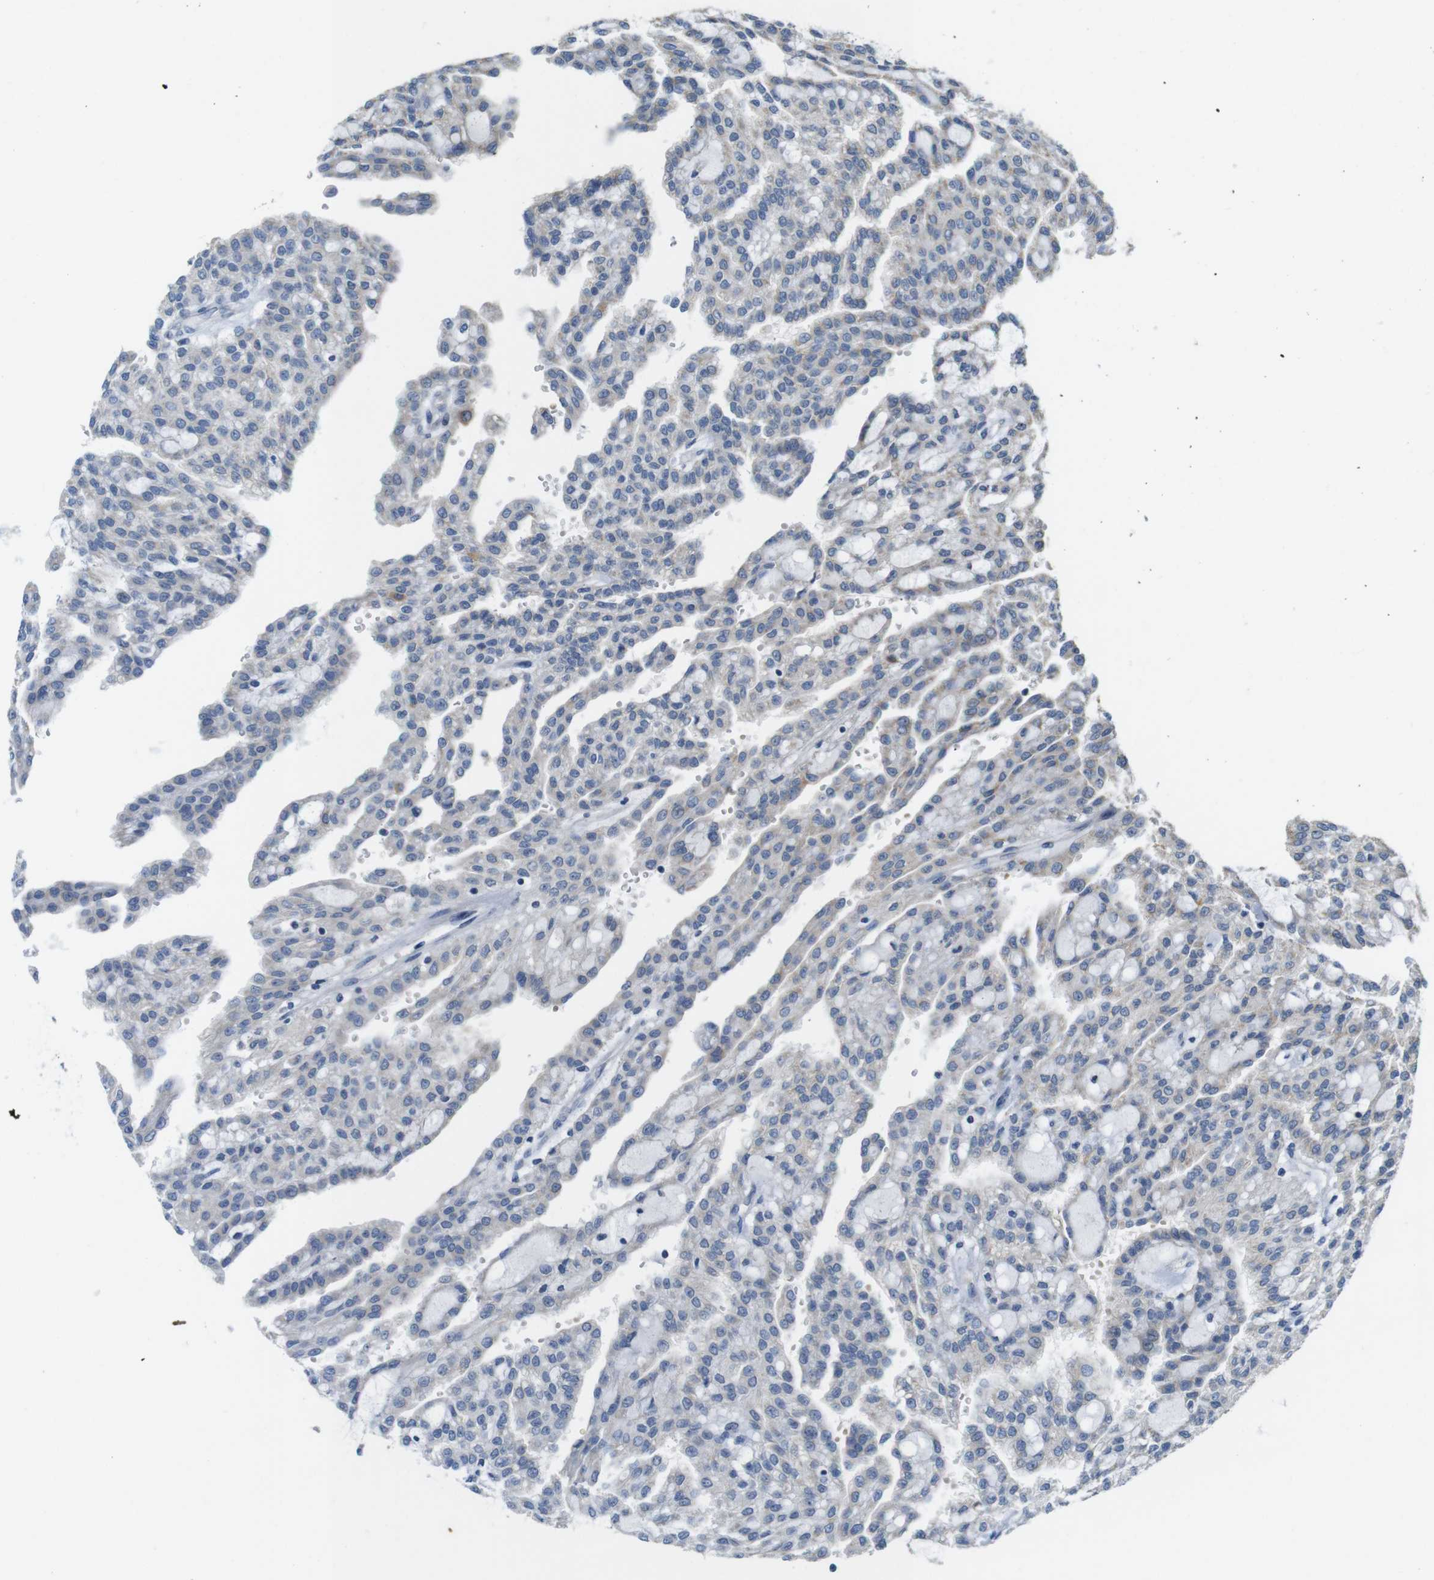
{"staining": {"intensity": "weak", "quantity": "<25%", "location": "cytoplasmic/membranous"}, "tissue": "renal cancer", "cell_type": "Tumor cells", "image_type": "cancer", "snomed": [{"axis": "morphology", "description": "Adenocarcinoma, NOS"}, {"axis": "topography", "description": "Kidney"}], "caption": "Immunohistochemistry (IHC) micrograph of neoplastic tissue: human adenocarcinoma (renal) stained with DAB (3,3'-diaminobenzidine) exhibits no significant protein expression in tumor cells.", "gene": "MARCHF1", "patient": {"sex": "male", "age": 63}}